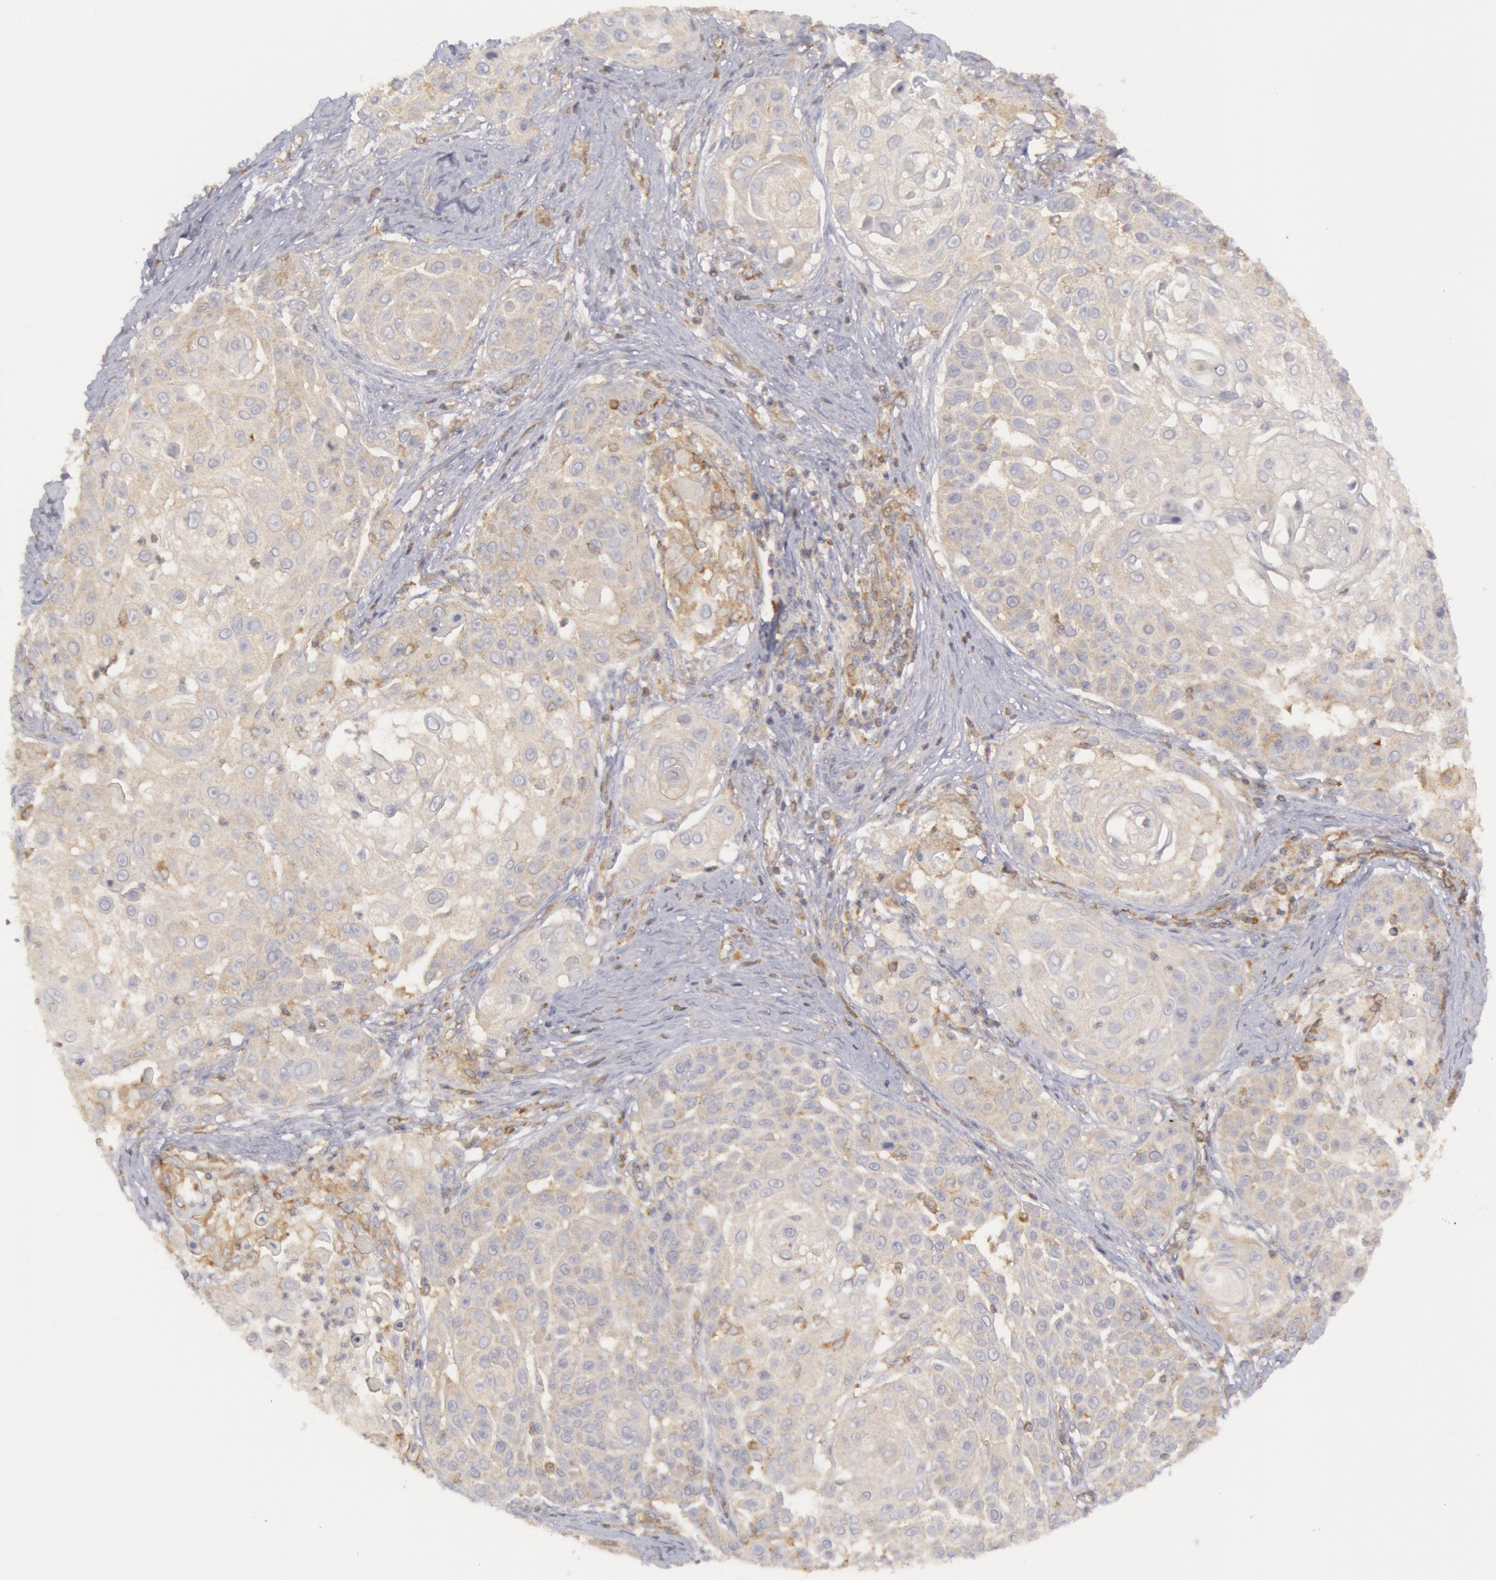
{"staining": {"intensity": "weak", "quantity": ">75%", "location": "cytoplasmic/membranous"}, "tissue": "skin cancer", "cell_type": "Tumor cells", "image_type": "cancer", "snomed": [{"axis": "morphology", "description": "Squamous cell carcinoma, NOS"}, {"axis": "topography", "description": "Skin"}], "caption": "This micrograph reveals squamous cell carcinoma (skin) stained with IHC to label a protein in brown. The cytoplasmic/membranous of tumor cells show weak positivity for the protein. Nuclei are counter-stained blue.", "gene": "IKBKB", "patient": {"sex": "female", "age": 57}}